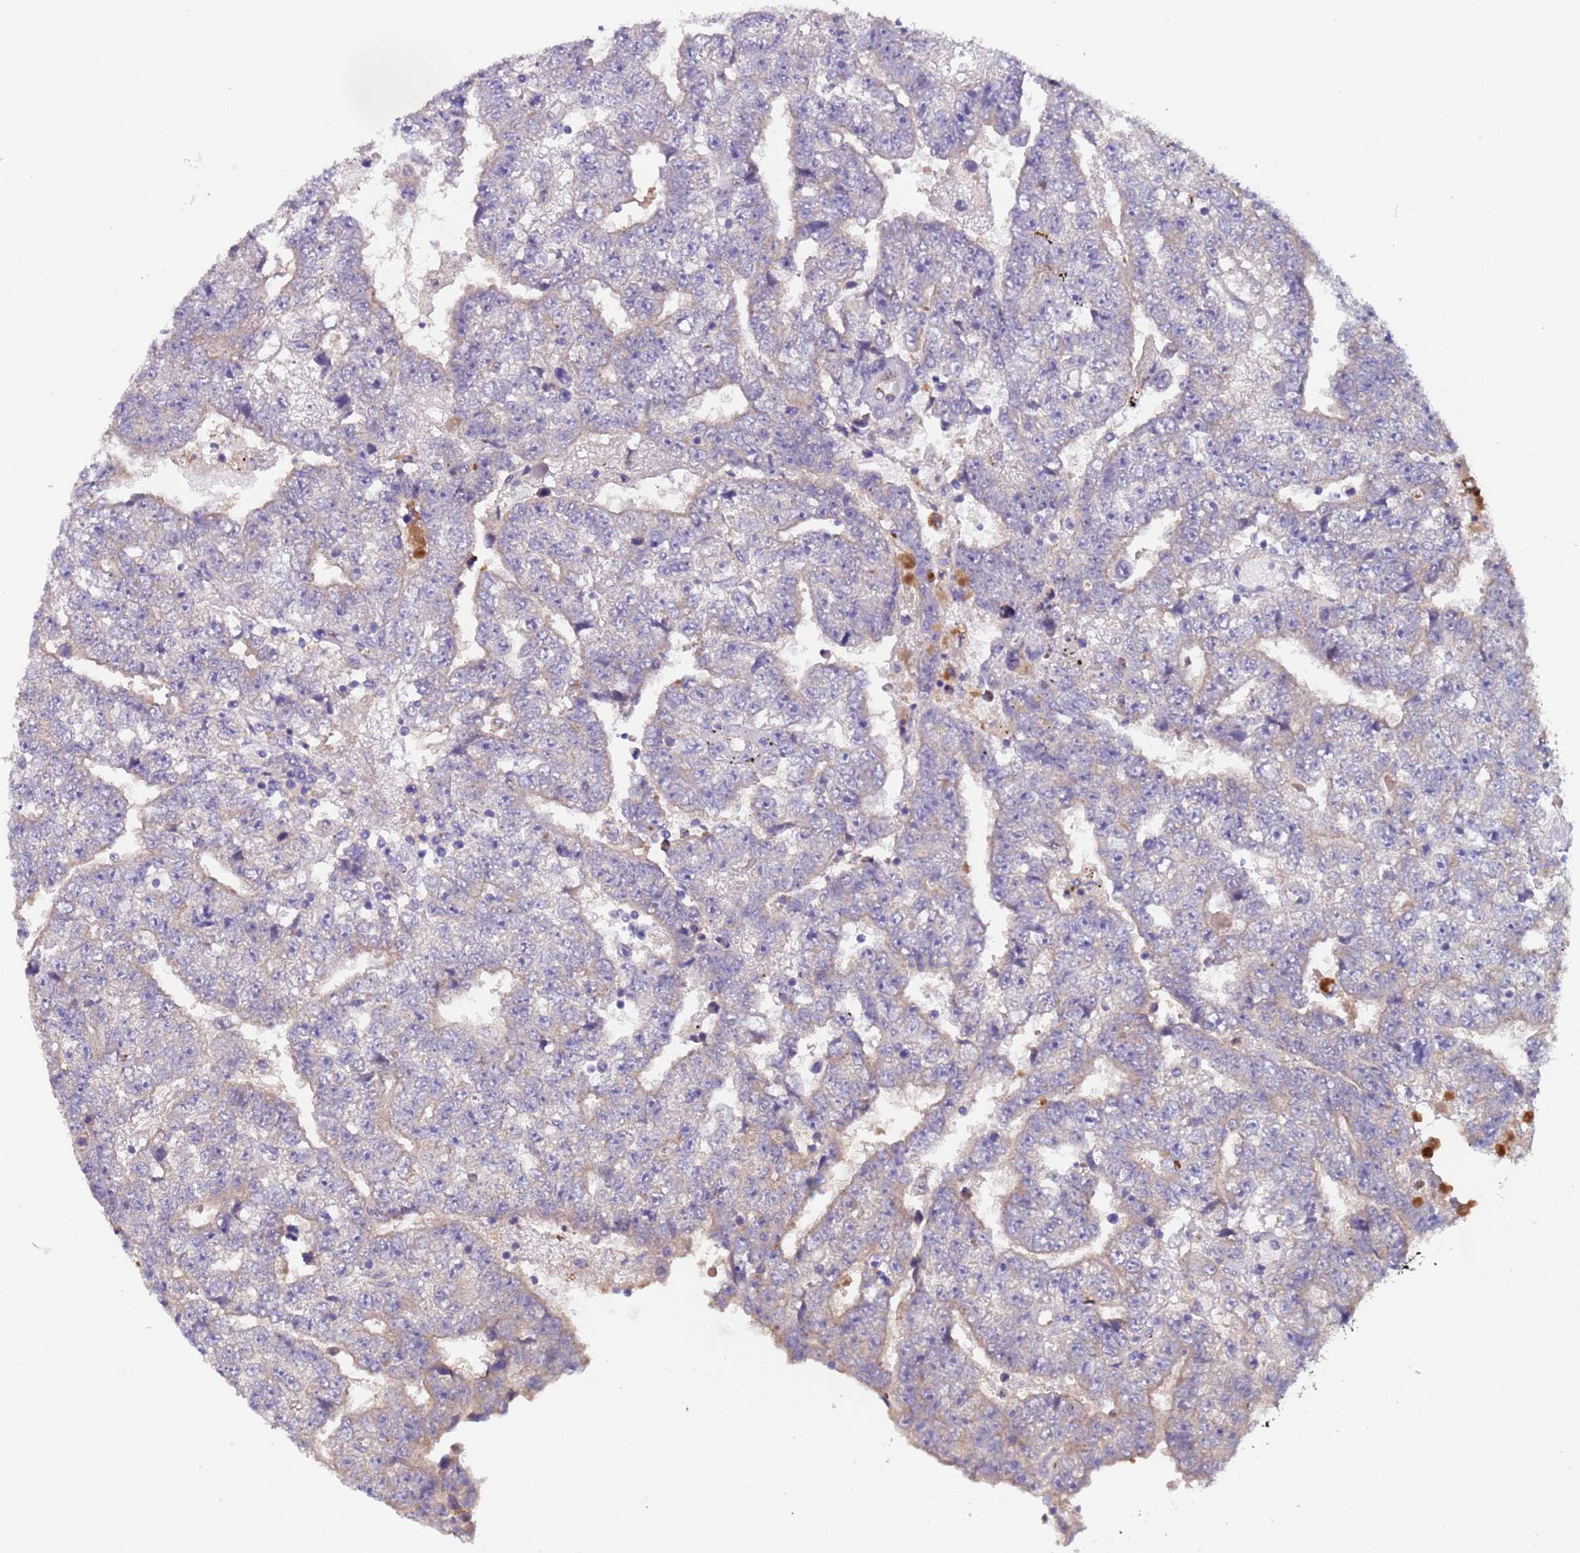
{"staining": {"intensity": "negative", "quantity": "none", "location": "none"}, "tissue": "testis cancer", "cell_type": "Tumor cells", "image_type": "cancer", "snomed": [{"axis": "morphology", "description": "Carcinoma, Embryonal, NOS"}, {"axis": "topography", "description": "Testis"}], "caption": "Immunohistochemistry photomicrograph of neoplastic tissue: human testis embryonal carcinoma stained with DAB reveals no significant protein staining in tumor cells. (Brightfield microscopy of DAB immunohistochemistry (IHC) at high magnification).", "gene": "ZNF248", "patient": {"sex": "male", "age": 25}}